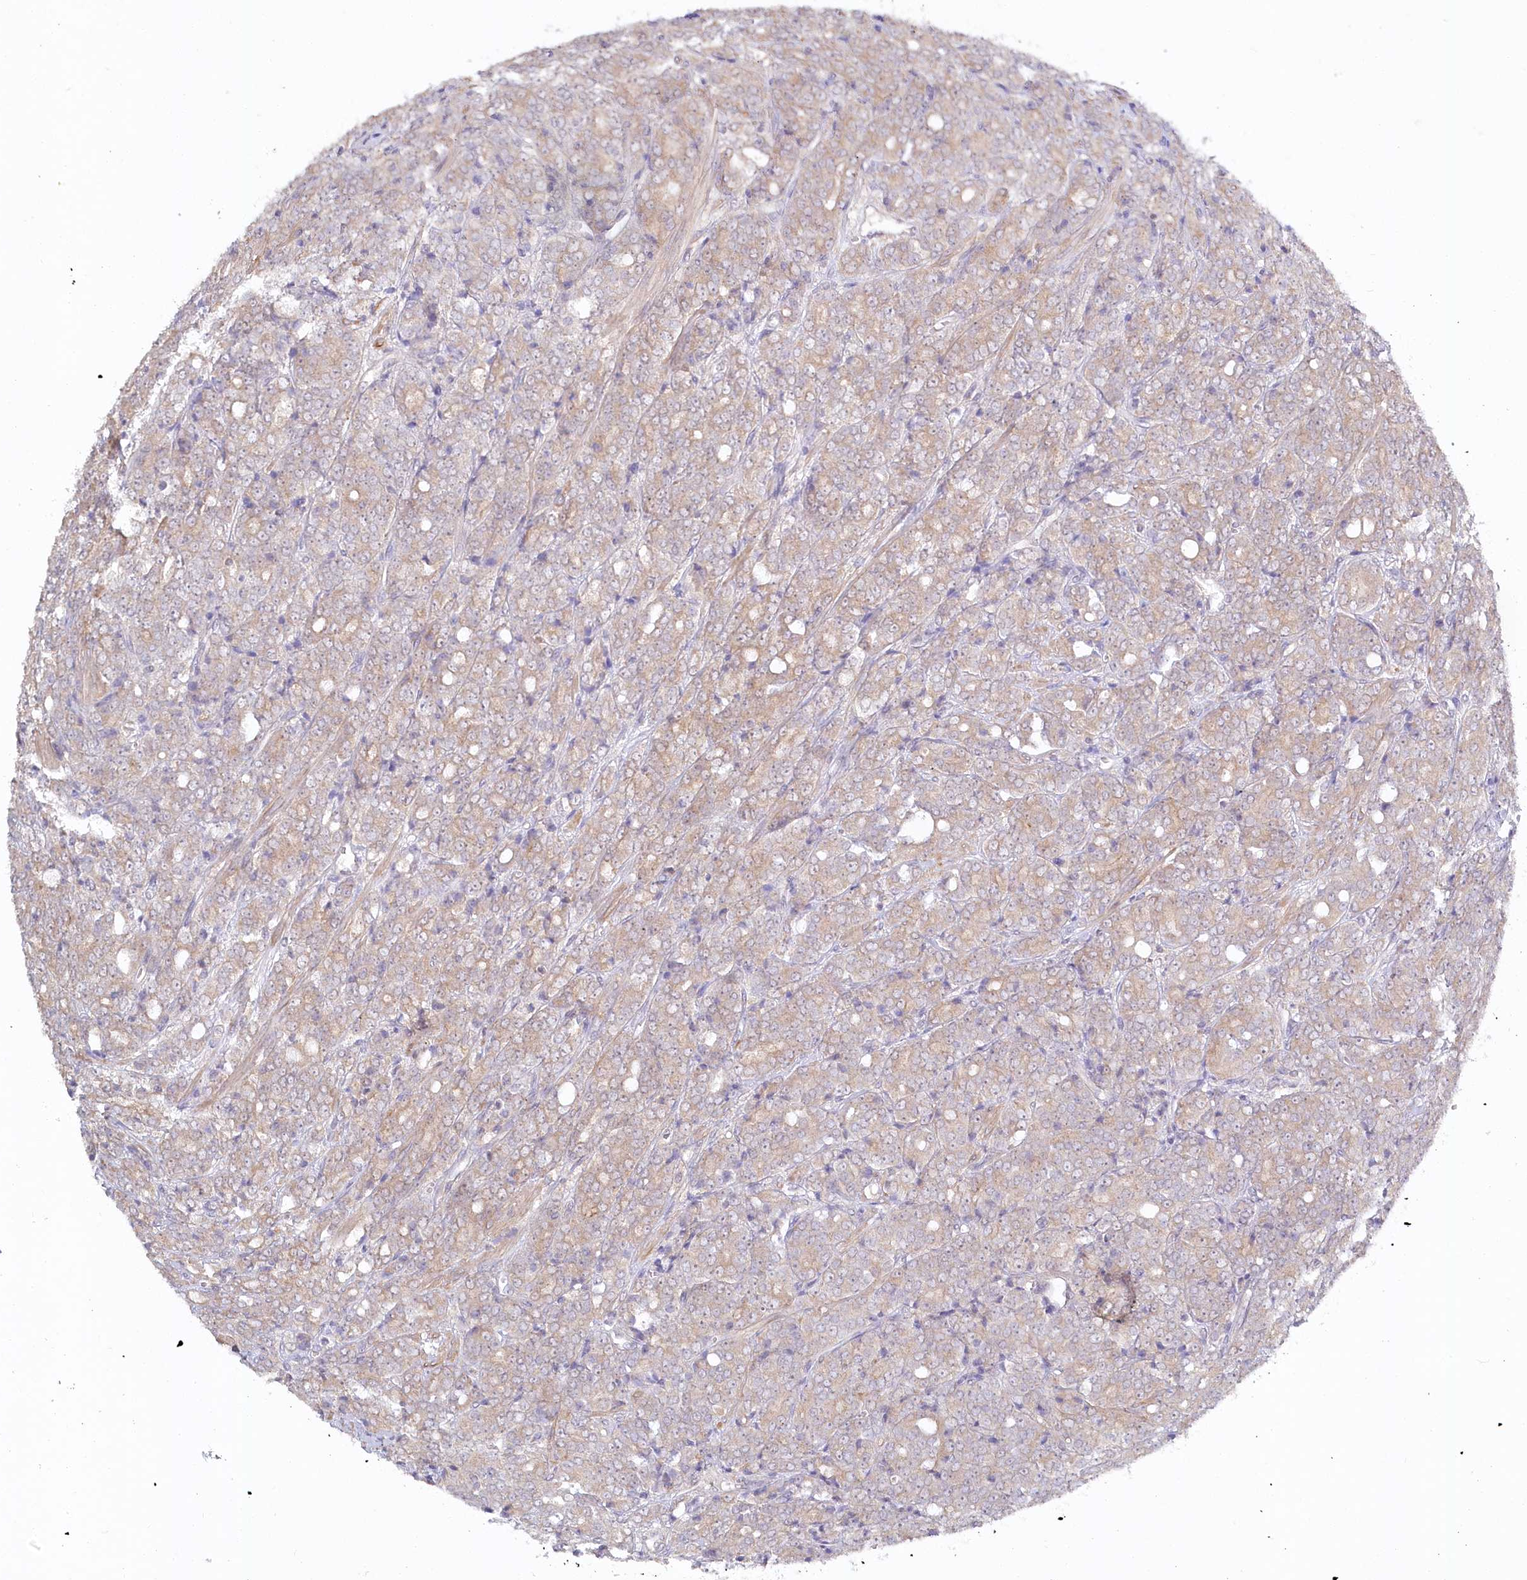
{"staining": {"intensity": "weak", "quantity": ">75%", "location": "cytoplasmic/membranous"}, "tissue": "prostate cancer", "cell_type": "Tumor cells", "image_type": "cancer", "snomed": [{"axis": "morphology", "description": "Adenocarcinoma, High grade"}, {"axis": "topography", "description": "Prostate"}], "caption": "A brown stain highlights weak cytoplasmic/membranous staining of a protein in adenocarcinoma (high-grade) (prostate) tumor cells.", "gene": "AAMDC", "patient": {"sex": "male", "age": 62}}